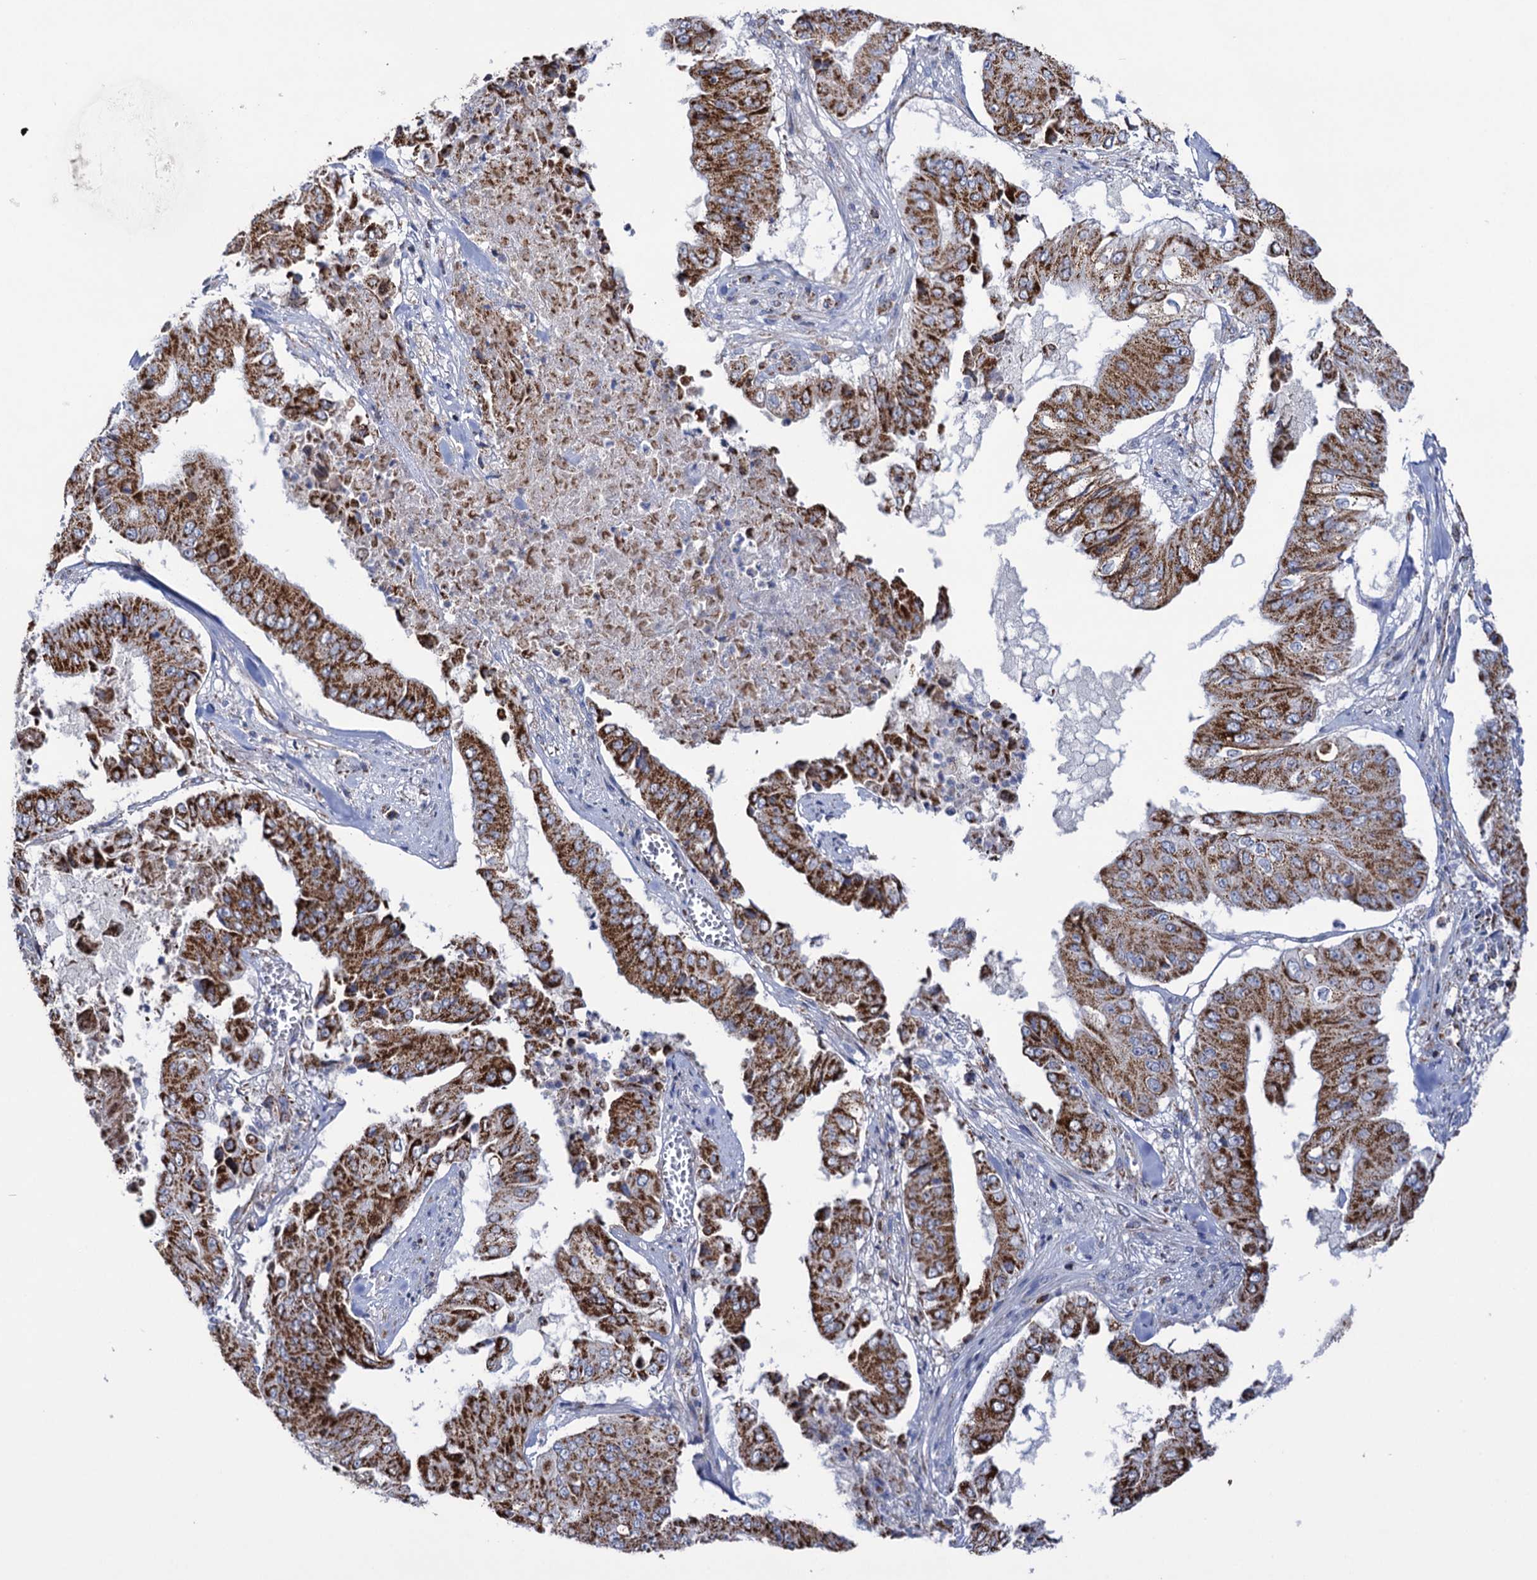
{"staining": {"intensity": "strong", "quantity": ">75%", "location": "cytoplasmic/membranous"}, "tissue": "pancreatic cancer", "cell_type": "Tumor cells", "image_type": "cancer", "snomed": [{"axis": "morphology", "description": "Adenocarcinoma, NOS"}, {"axis": "topography", "description": "Pancreas"}], "caption": "This micrograph demonstrates immunohistochemistry (IHC) staining of pancreatic cancer (adenocarcinoma), with high strong cytoplasmic/membranous expression in about >75% of tumor cells.", "gene": "ABHD10", "patient": {"sex": "female", "age": 77}}